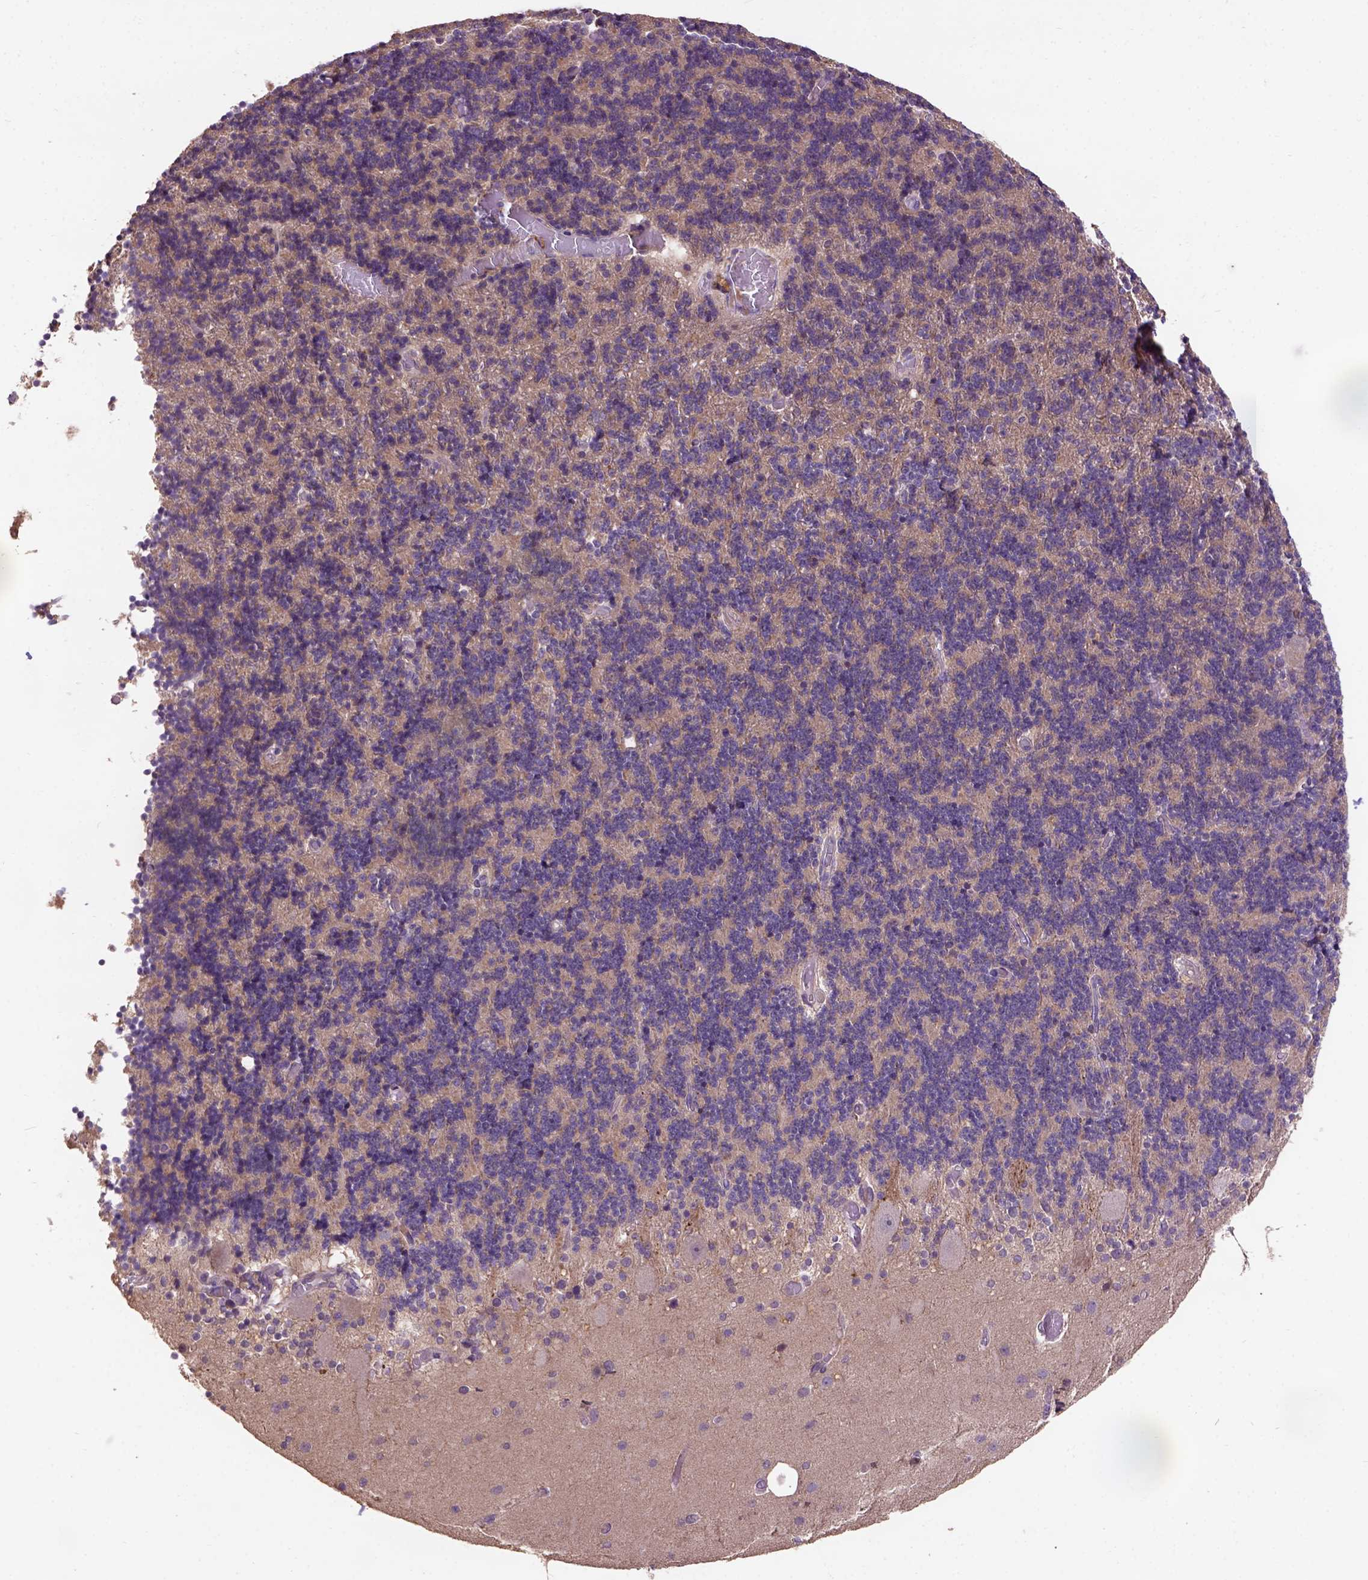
{"staining": {"intensity": "moderate", "quantity": ">75%", "location": "cytoplasmic/membranous"}, "tissue": "cerebellum", "cell_type": "Cells in granular layer", "image_type": "normal", "snomed": [{"axis": "morphology", "description": "Normal tissue, NOS"}, {"axis": "topography", "description": "Cerebellum"}], "caption": "IHC photomicrograph of normal cerebellum: human cerebellum stained using immunohistochemistry (IHC) shows medium levels of moderate protein expression localized specifically in the cytoplasmic/membranous of cells in granular layer, appearing as a cytoplasmic/membranous brown color.", "gene": "KBTBD8", "patient": {"sex": "male", "age": 70}}